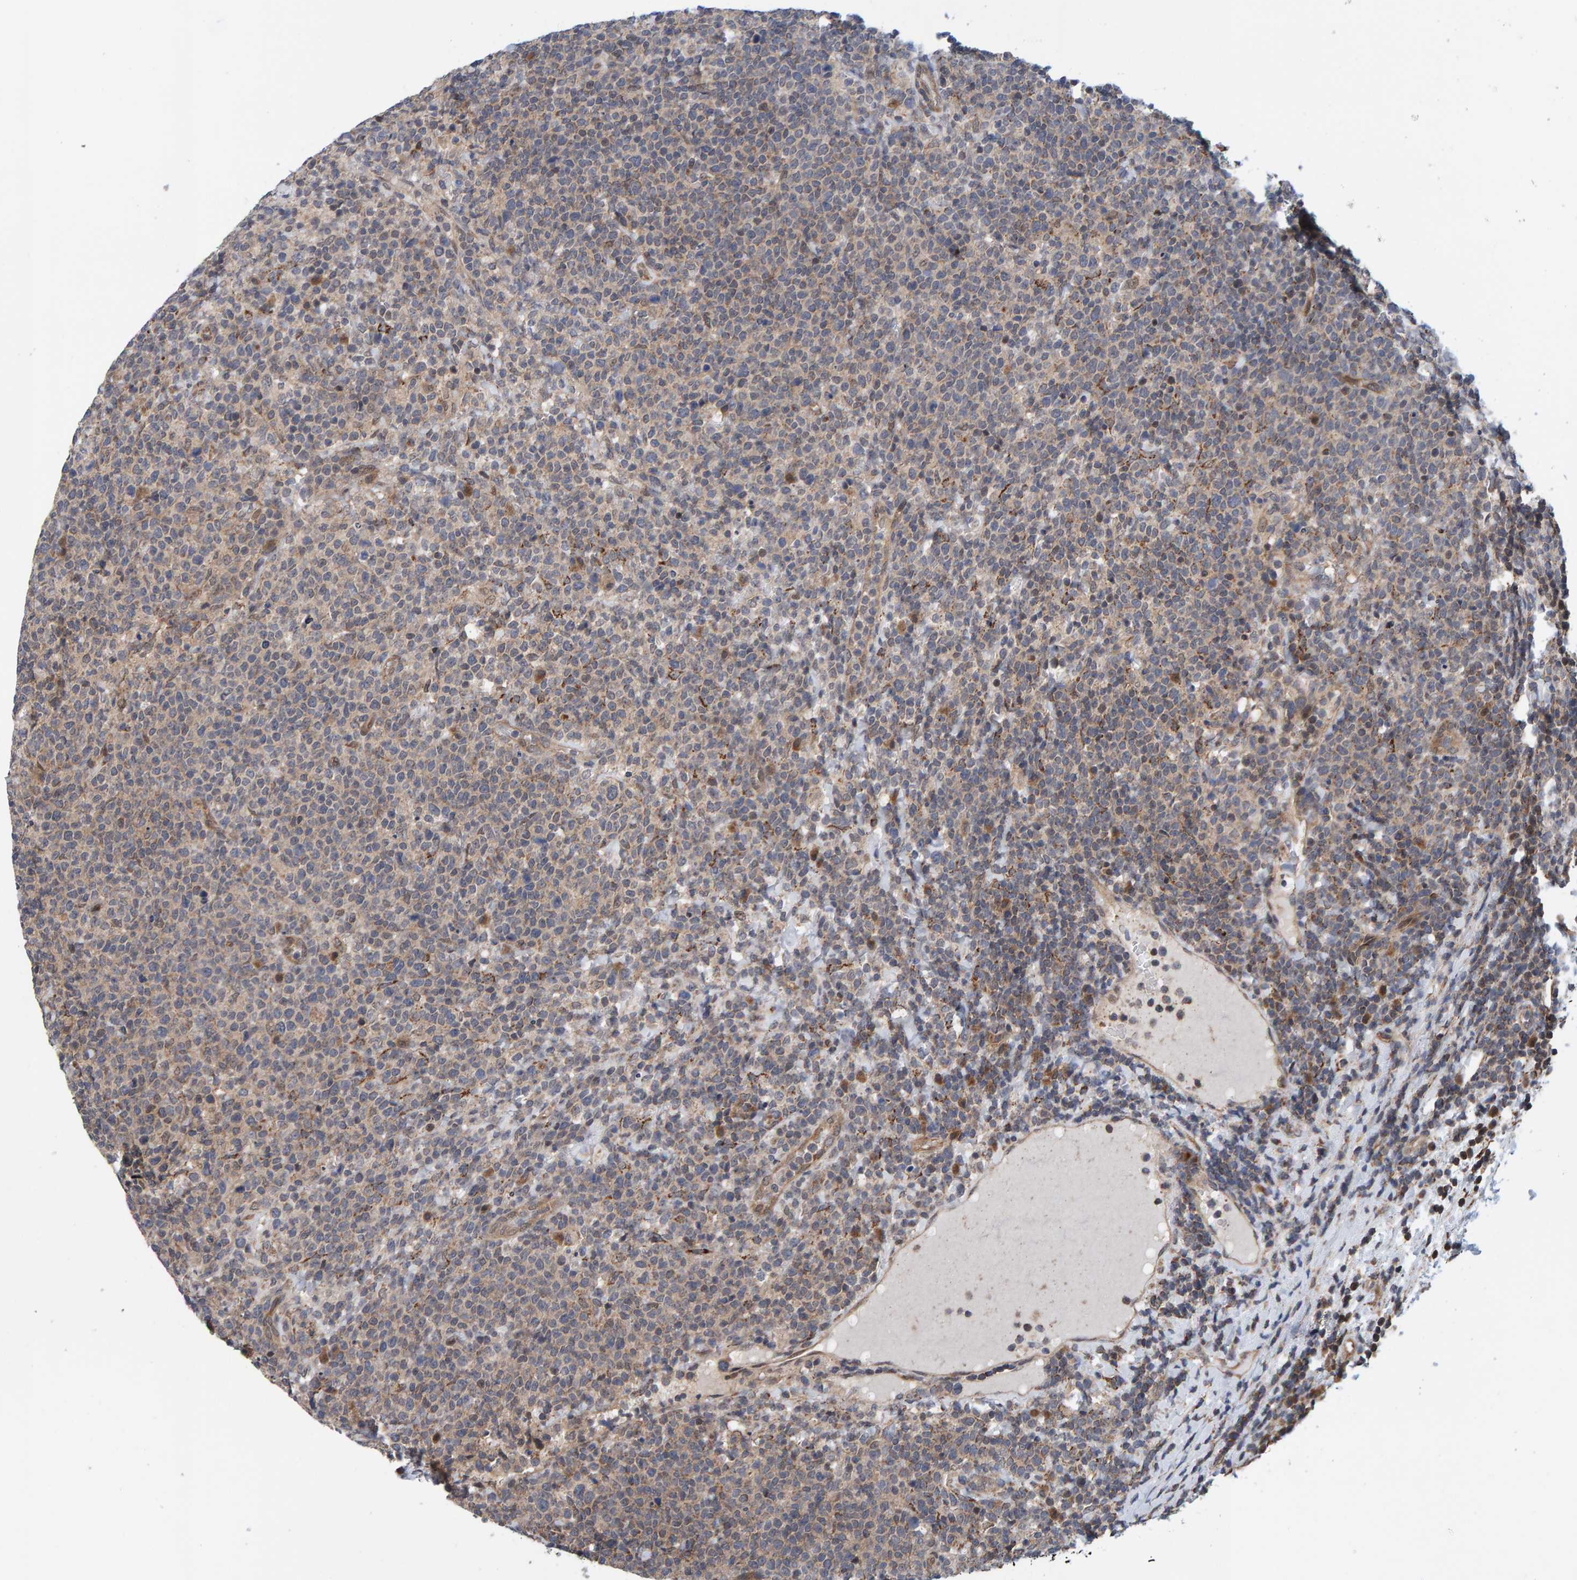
{"staining": {"intensity": "weak", "quantity": "<25%", "location": "cytoplasmic/membranous"}, "tissue": "lymphoma", "cell_type": "Tumor cells", "image_type": "cancer", "snomed": [{"axis": "morphology", "description": "Malignant lymphoma, non-Hodgkin's type, High grade"}, {"axis": "topography", "description": "Lymph node"}], "caption": "There is no significant positivity in tumor cells of lymphoma. (Brightfield microscopy of DAB immunohistochemistry at high magnification).", "gene": "SCRN2", "patient": {"sex": "male", "age": 61}}